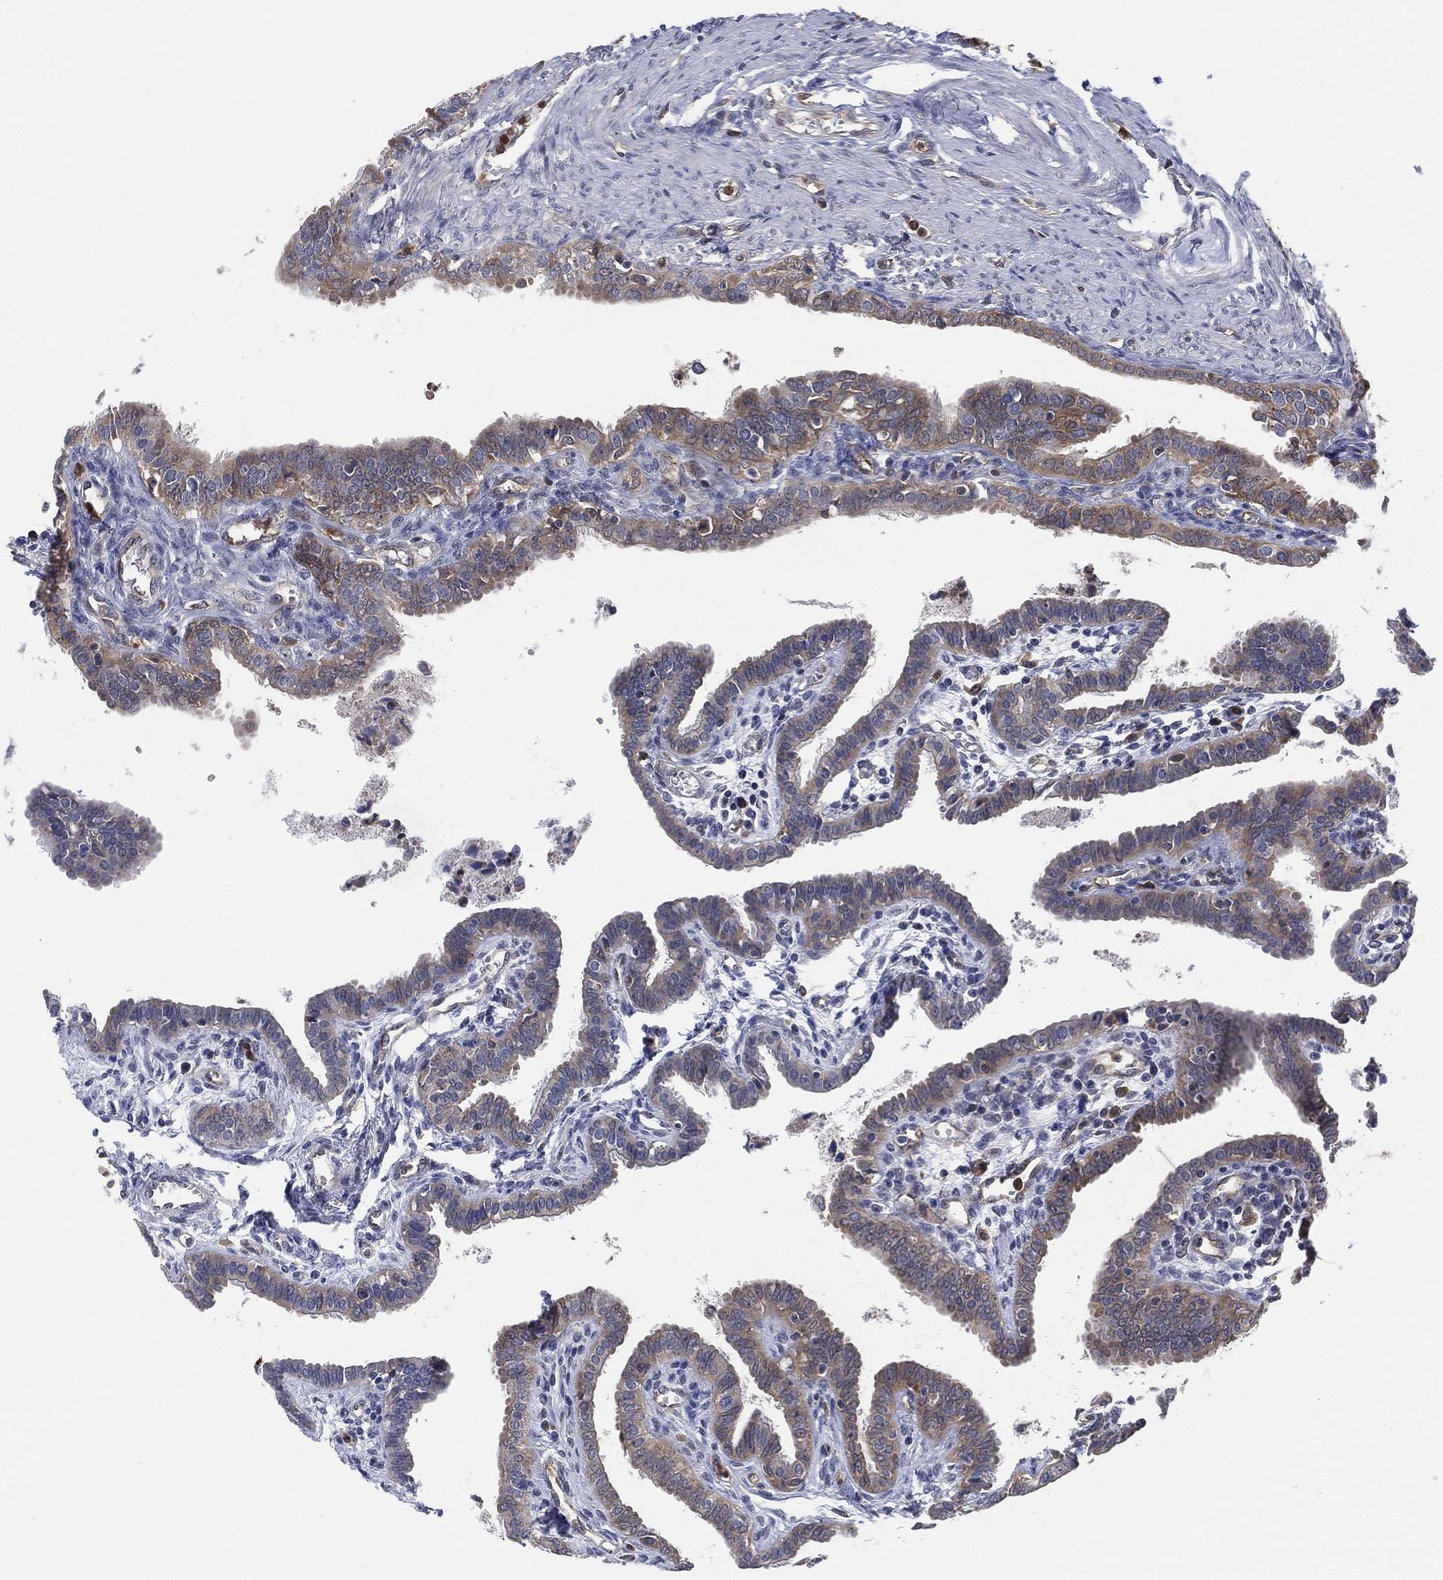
{"staining": {"intensity": "moderate", "quantity": ">75%", "location": "cytoplasmic/membranous"}, "tissue": "fallopian tube", "cell_type": "Glandular cells", "image_type": "normal", "snomed": [{"axis": "morphology", "description": "Normal tissue, NOS"}, {"axis": "morphology", "description": "Carcinoma, endometroid"}, {"axis": "topography", "description": "Fallopian tube"}, {"axis": "topography", "description": "Ovary"}], "caption": "Immunohistochemical staining of unremarkable human fallopian tube exhibits moderate cytoplasmic/membranous protein expression in approximately >75% of glandular cells. The protein is shown in brown color, while the nuclei are stained blue.", "gene": "FES", "patient": {"sex": "female", "age": 42}}